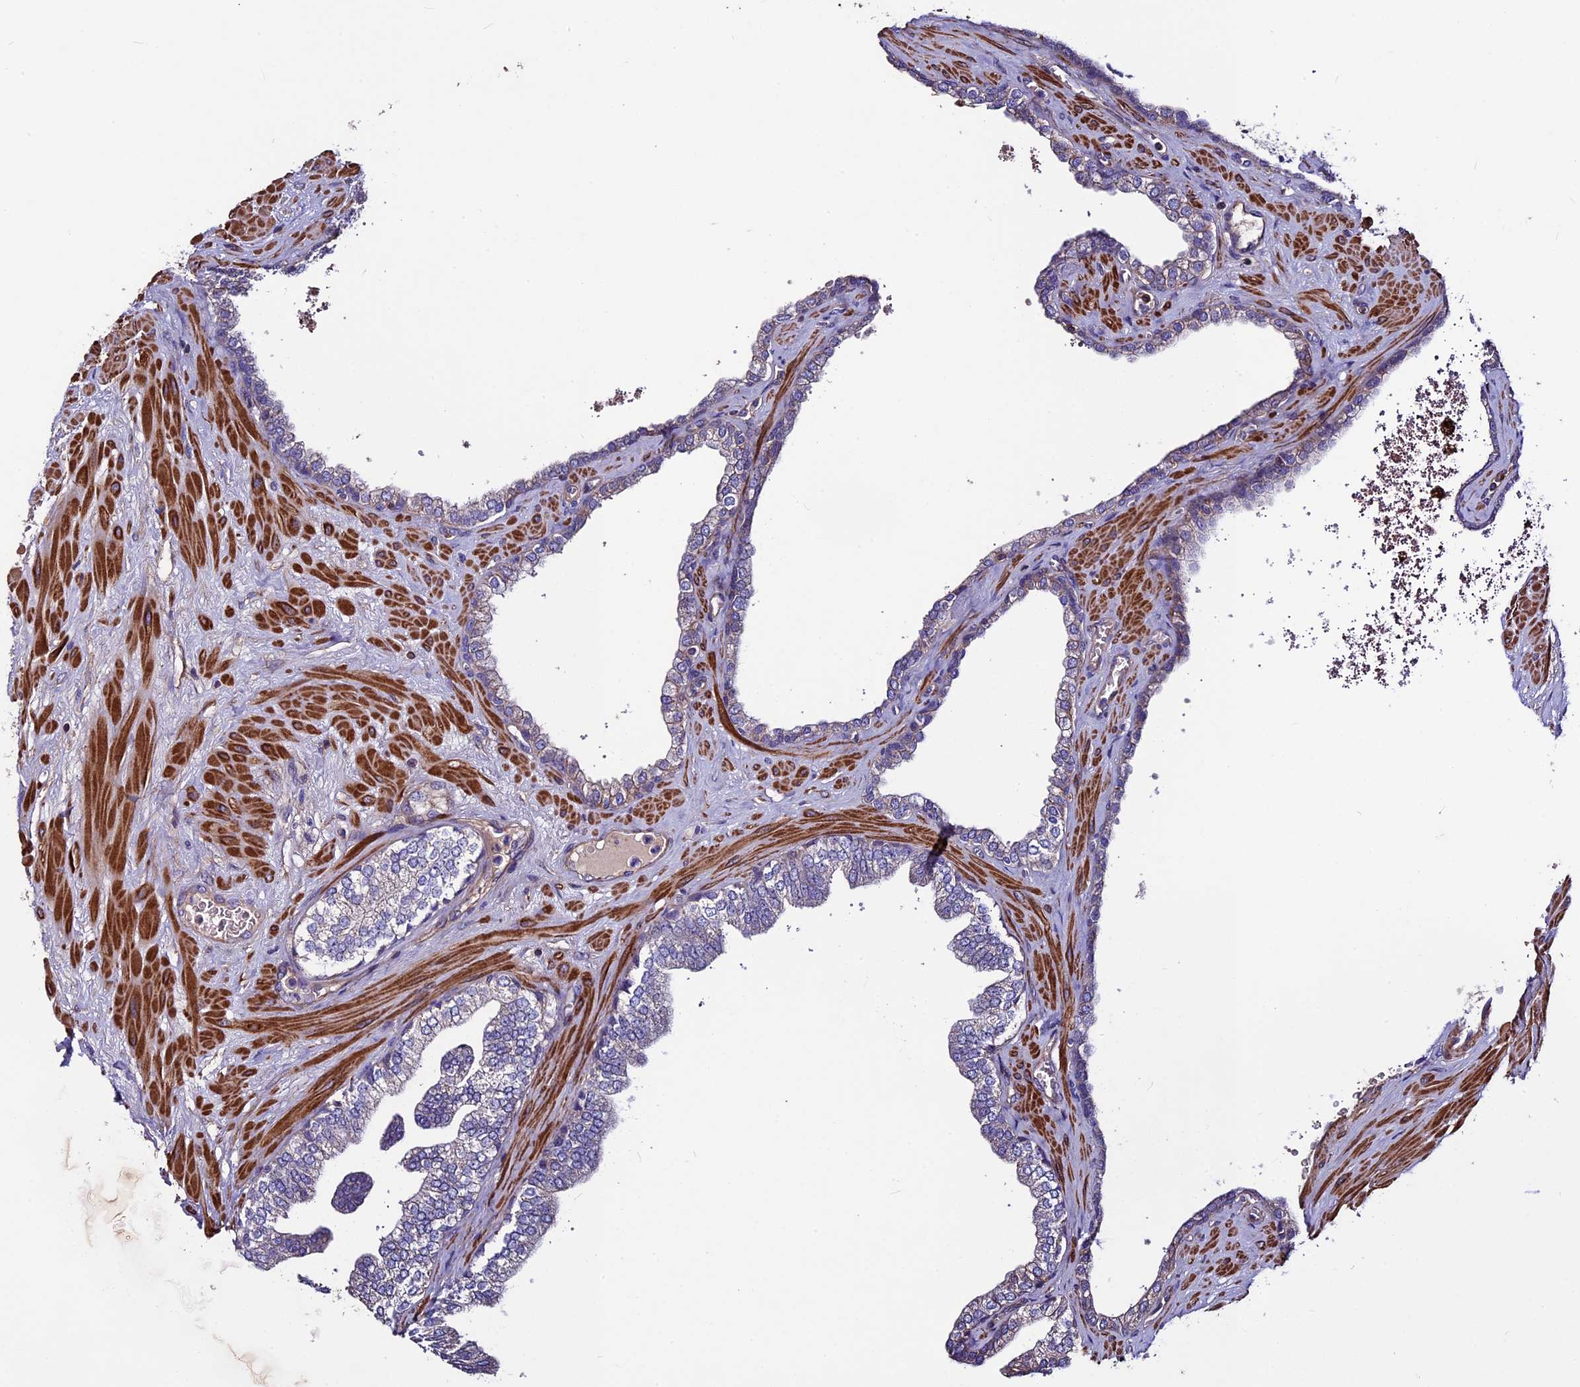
{"staining": {"intensity": "weak", "quantity": "<25%", "location": "cytoplasmic/membranous"}, "tissue": "prostate", "cell_type": "Glandular cells", "image_type": "normal", "snomed": [{"axis": "morphology", "description": "Normal tissue, NOS"}, {"axis": "topography", "description": "Prostate"}], "caption": "The image exhibits no staining of glandular cells in benign prostate. (DAB immunohistochemistry (IHC) visualized using brightfield microscopy, high magnification).", "gene": "EVA1B", "patient": {"sex": "male", "age": 60}}